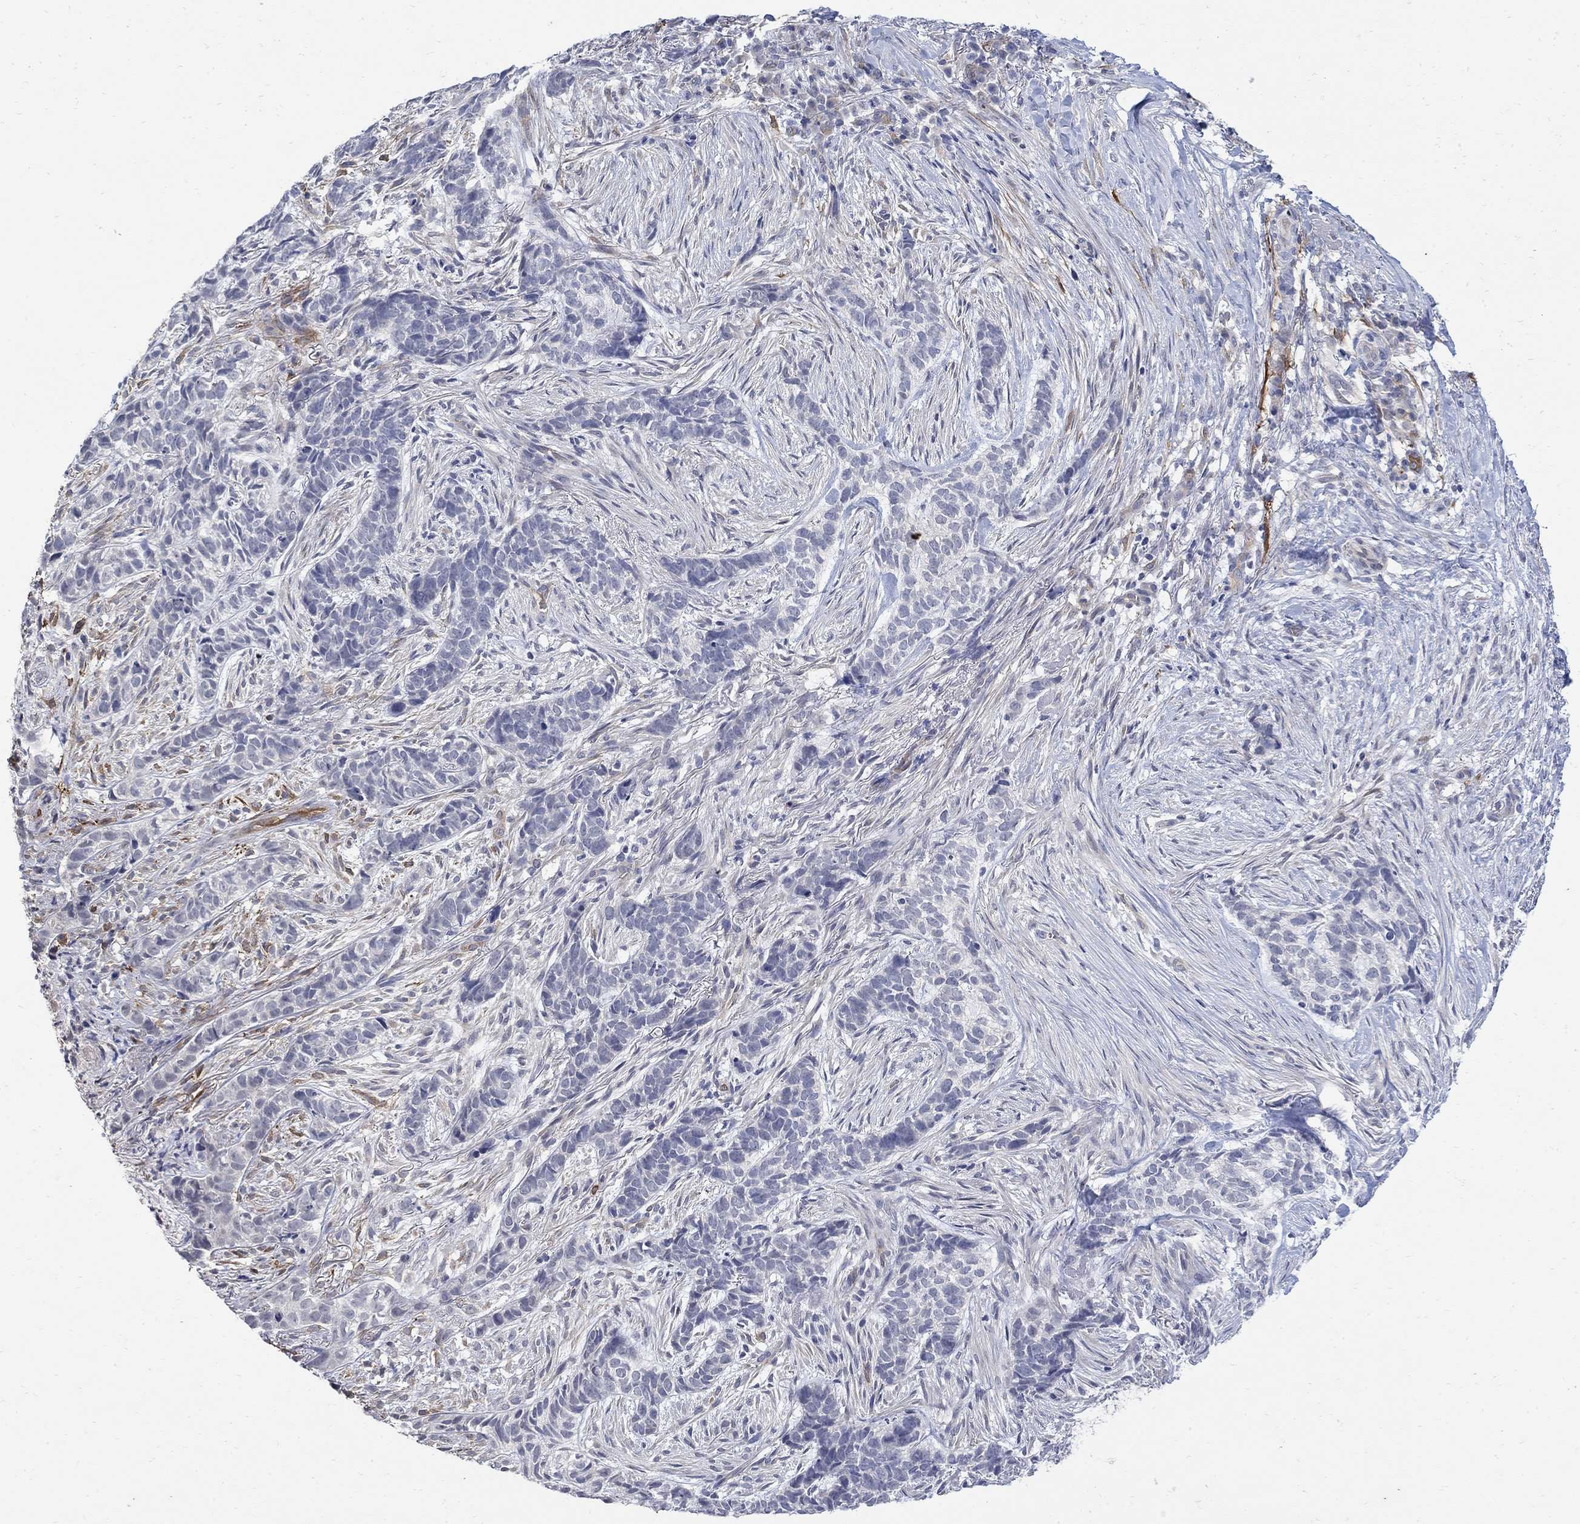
{"staining": {"intensity": "negative", "quantity": "none", "location": "none"}, "tissue": "skin cancer", "cell_type": "Tumor cells", "image_type": "cancer", "snomed": [{"axis": "morphology", "description": "Basal cell carcinoma"}, {"axis": "topography", "description": "Skin"}], "caption": "IHC of human basal cell carcinoma (skin) shows no staining in tumor cells.", "gene": "TGM2", "patient": {"sex": "female", "age": 69}}